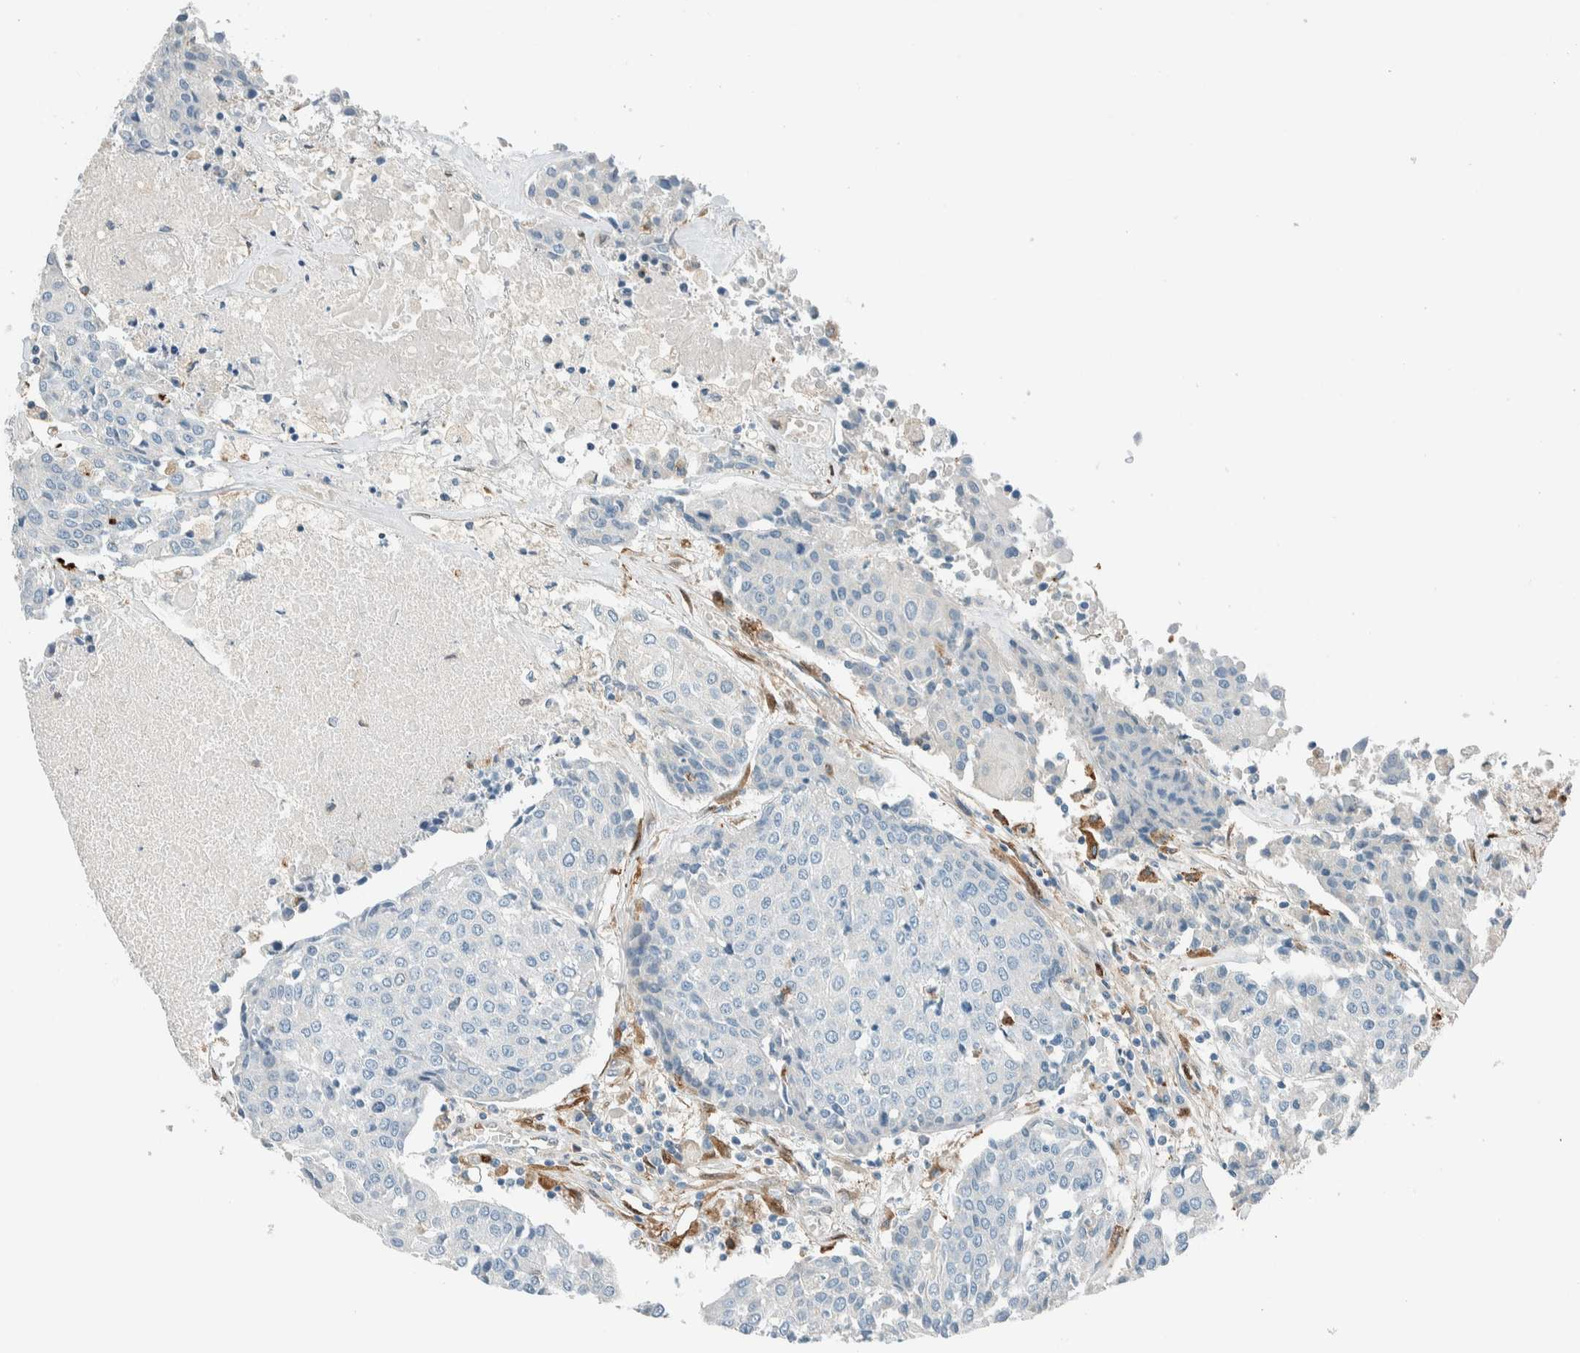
{"staining": {"intensity": "negative", "quantity": "none", "location": "none"}, "tissue": "urothelial cancer", "cell_type": "Tumor cells", "image_type": "cancer", "snomed": [{"axis": "morphology", "description": "Urothelial carcinoma, High grade"}, {"axis": "topography", "description": "Urinary bladder"}], "caption": "High-grade urothelial carcinoma stained for a protein using immunohistochemistry exhibits no expression tumor cells.", "gene": "NXN", "patient": {"sex": "female", "age": 85}}